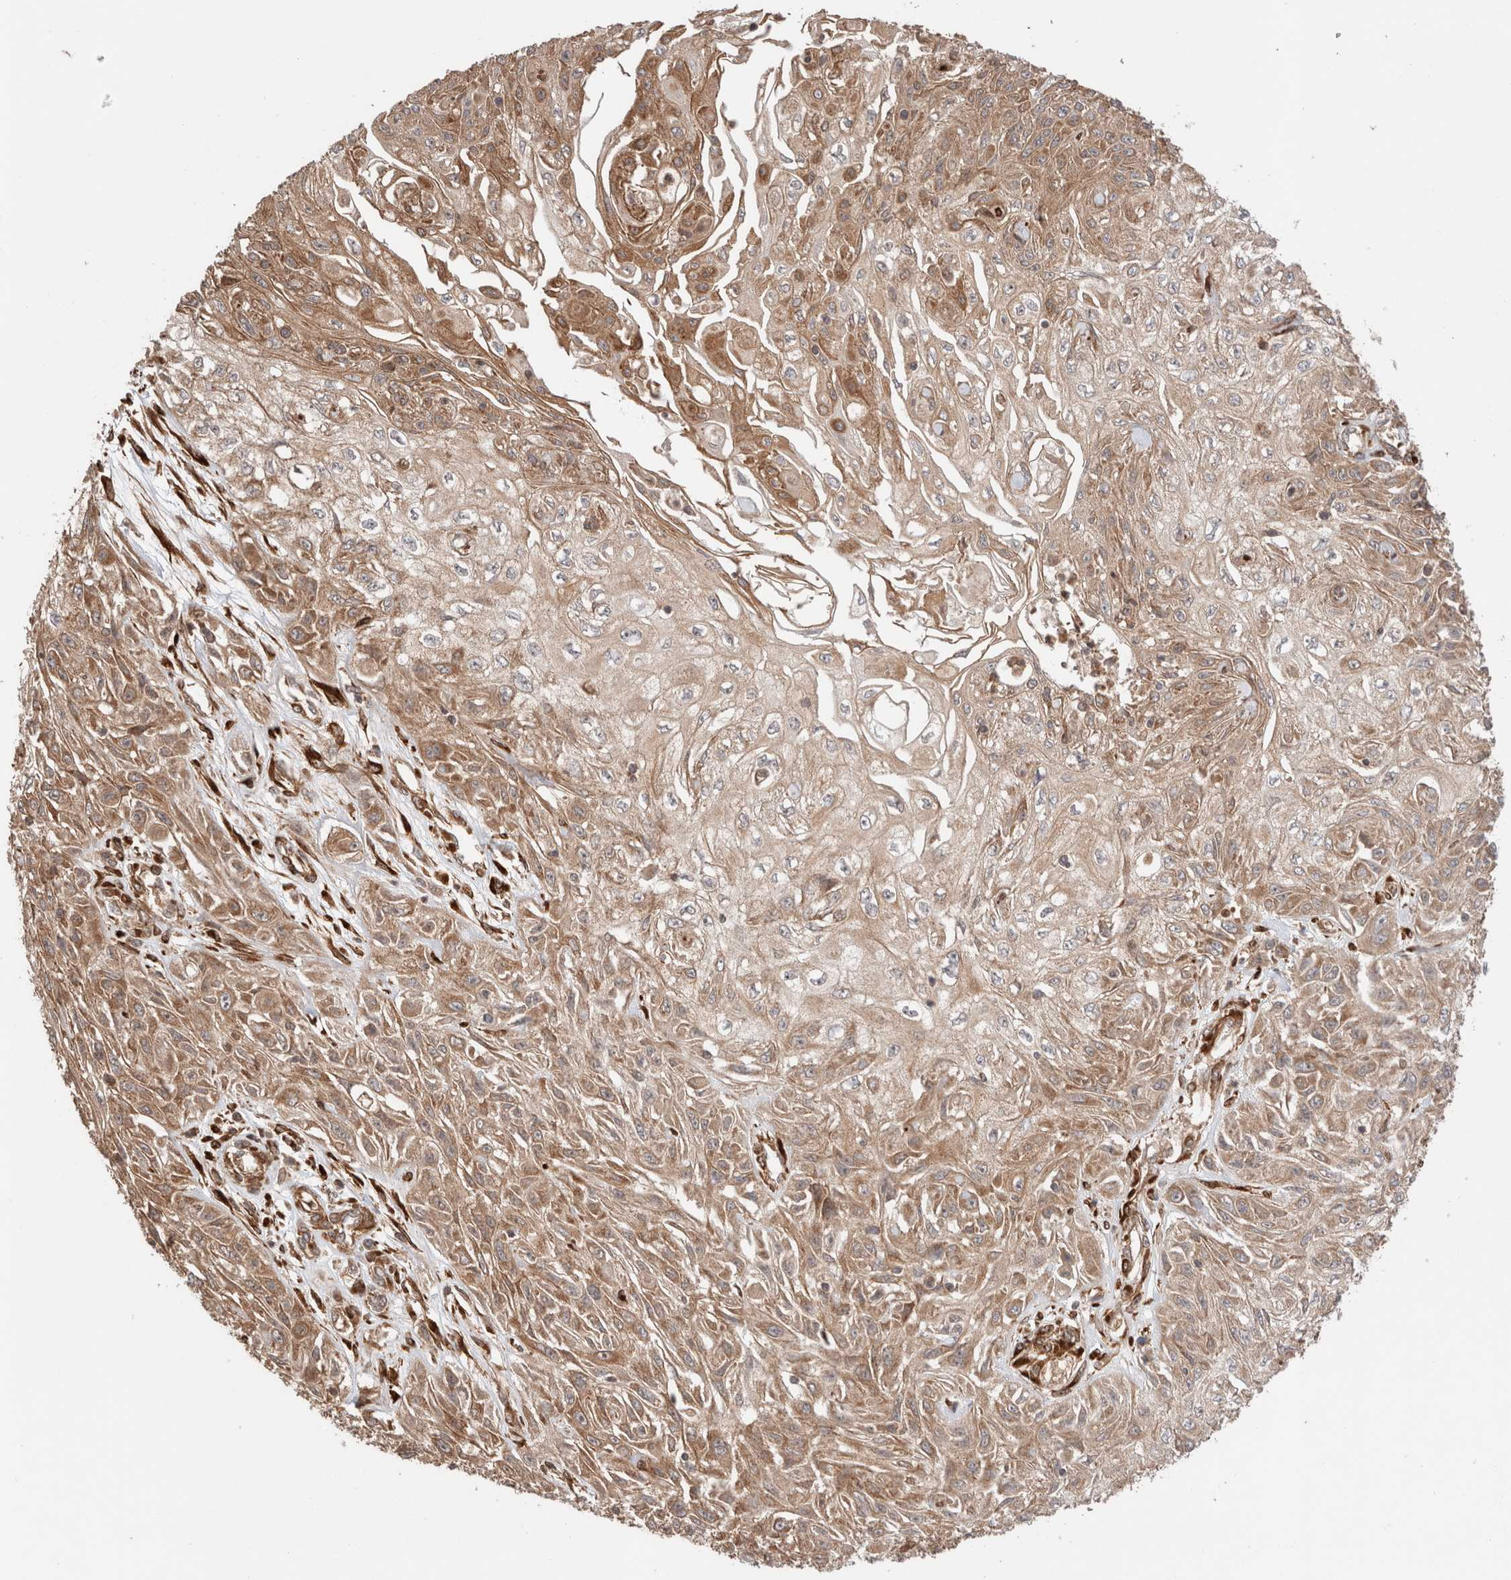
{"staining": {"intensity": "moderate", "quantity": ">75%", "location": "cytoplasmic/membranous"}, "tissue": "skin cancer", "cell_type": "Tumor cells", "image_type": "cancer", "snomed": [{"axis": "morphology", "description": "Squamous cell carcinoma, NOS"}, {"axis": "morphology", "description": "Squamous cell carcinoma, metastatic, NOS"}, {"axis": "topography", "description": "Skin"}, {"axis": "topography", "description": "Lymph node"}], "caption": "The image exhibits immunohistochemical staining of skin squamous cell carcinoma. There is moderate cytoplasmic/membranous staining is seen in about >75% of tumor cells.", "gene": "ZNF649", "patient": {"sex": "male", "age": 75}}